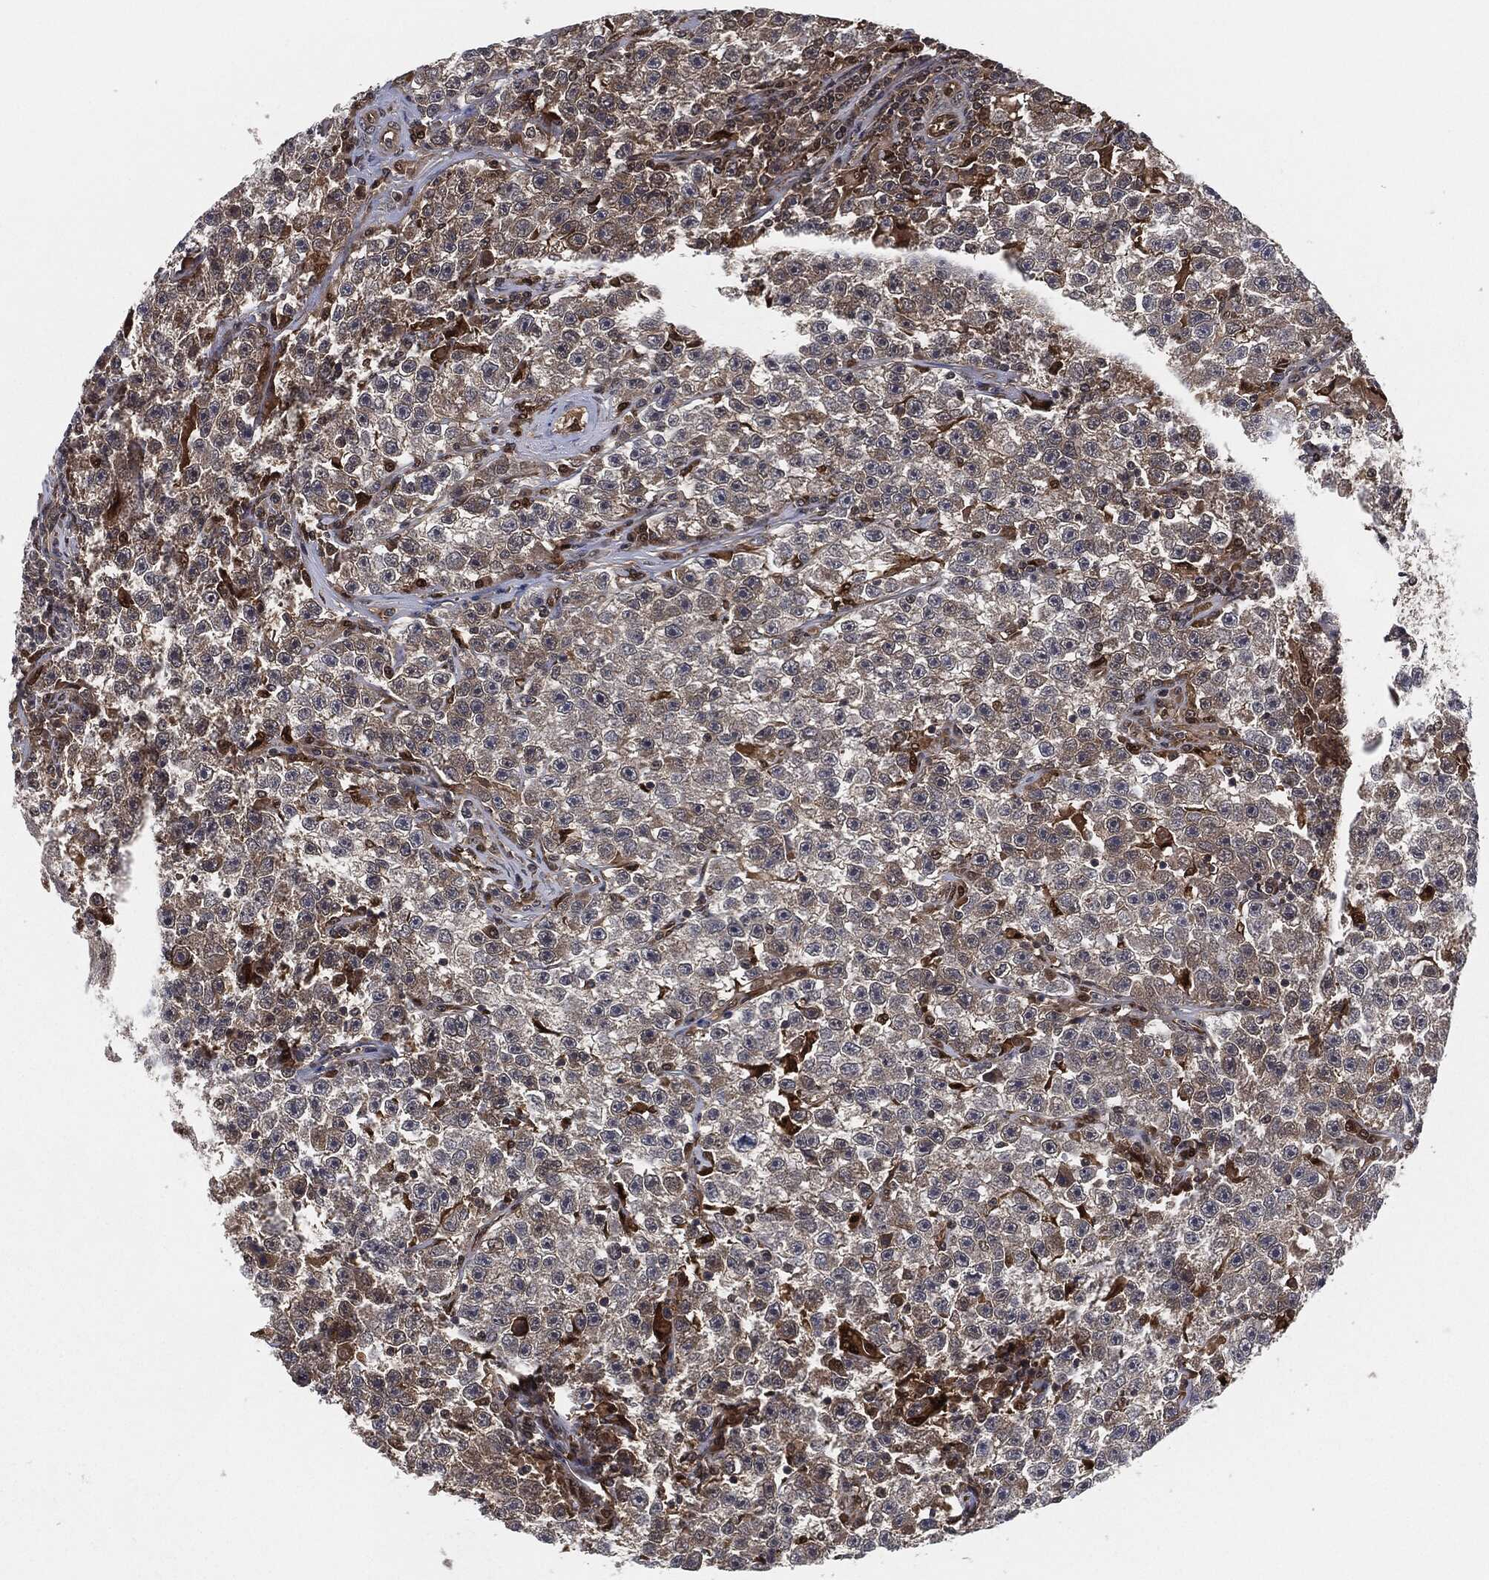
{"staining": {"intensity": "negative", "quantity": "none", "location": "none"}, "tissue": "testis cancer", "cell_type": "Tumor cells", "image_type": "cancer", "snomed": [{"axis": "morphology", "description": "Seminoma, NOS"}, {"axis": "topography", "description": "Testis"}], "caption": "IHC image of human testis cancer (seminoma) stained for a protein (brown), which demonstrates no staining in tumor cells.", "gene": "CAPRIN2", "patient": {"sex": "male", "age": 22}}